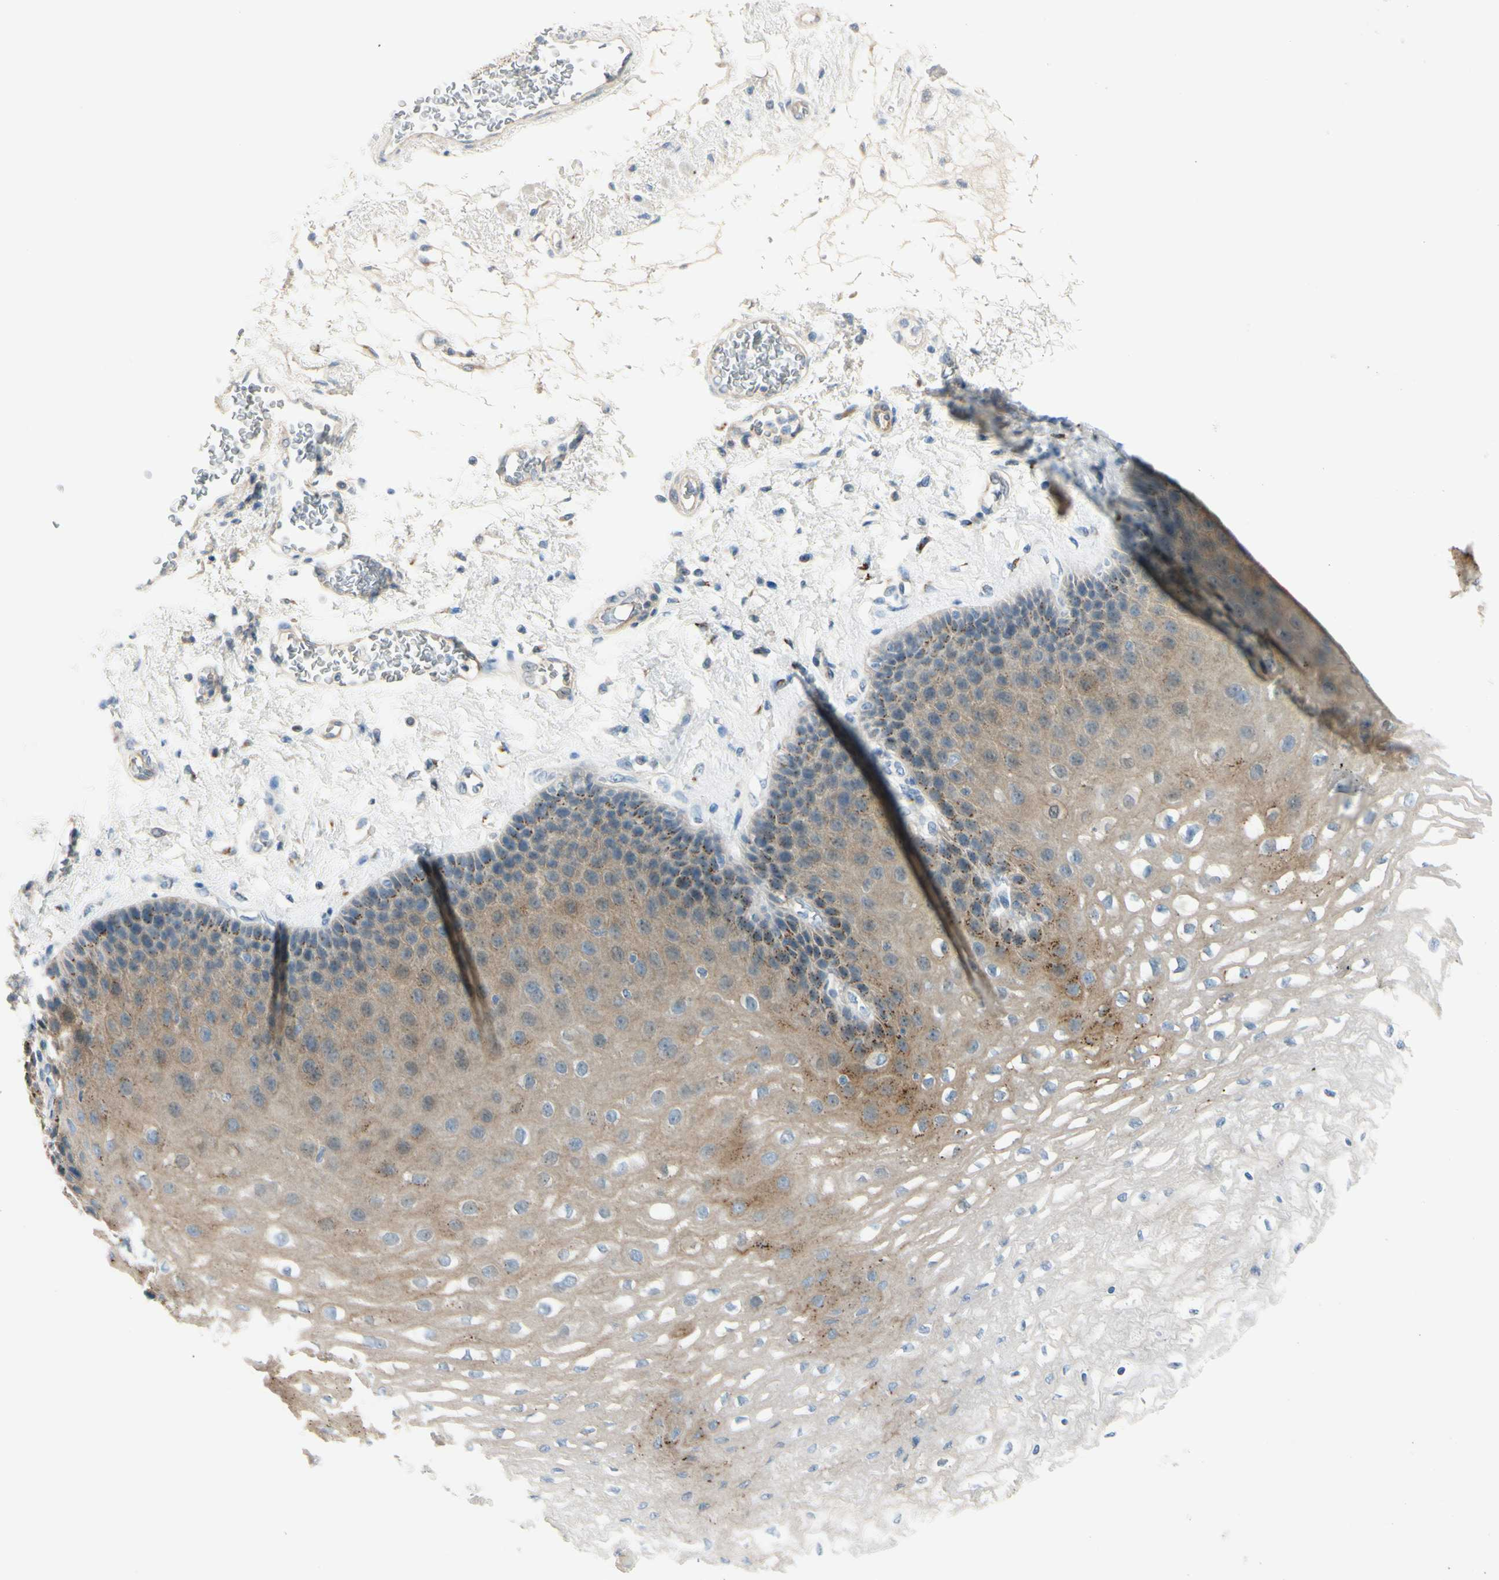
{"staining": {"intensity": "moderate", "quantity": "25%-75%", "location": "cytoplasmic/membranous"}, "tissue": "esophagus", "cell_type": "Squamous epithelial cells", "image_type": "normal", "snomed": [{"axis": "morphology", "description": "Normal tissue, NOS"}, {"axis": "topography", "description": "Esophagus"}], "caption": "Esophagus stained with IHC displays moderate cytoplasmic/membranous staining in about 25%-75% of squamous epithelial cells.", "gene": "GALNT5", "patient": {"sex": "female", "age": 72}}